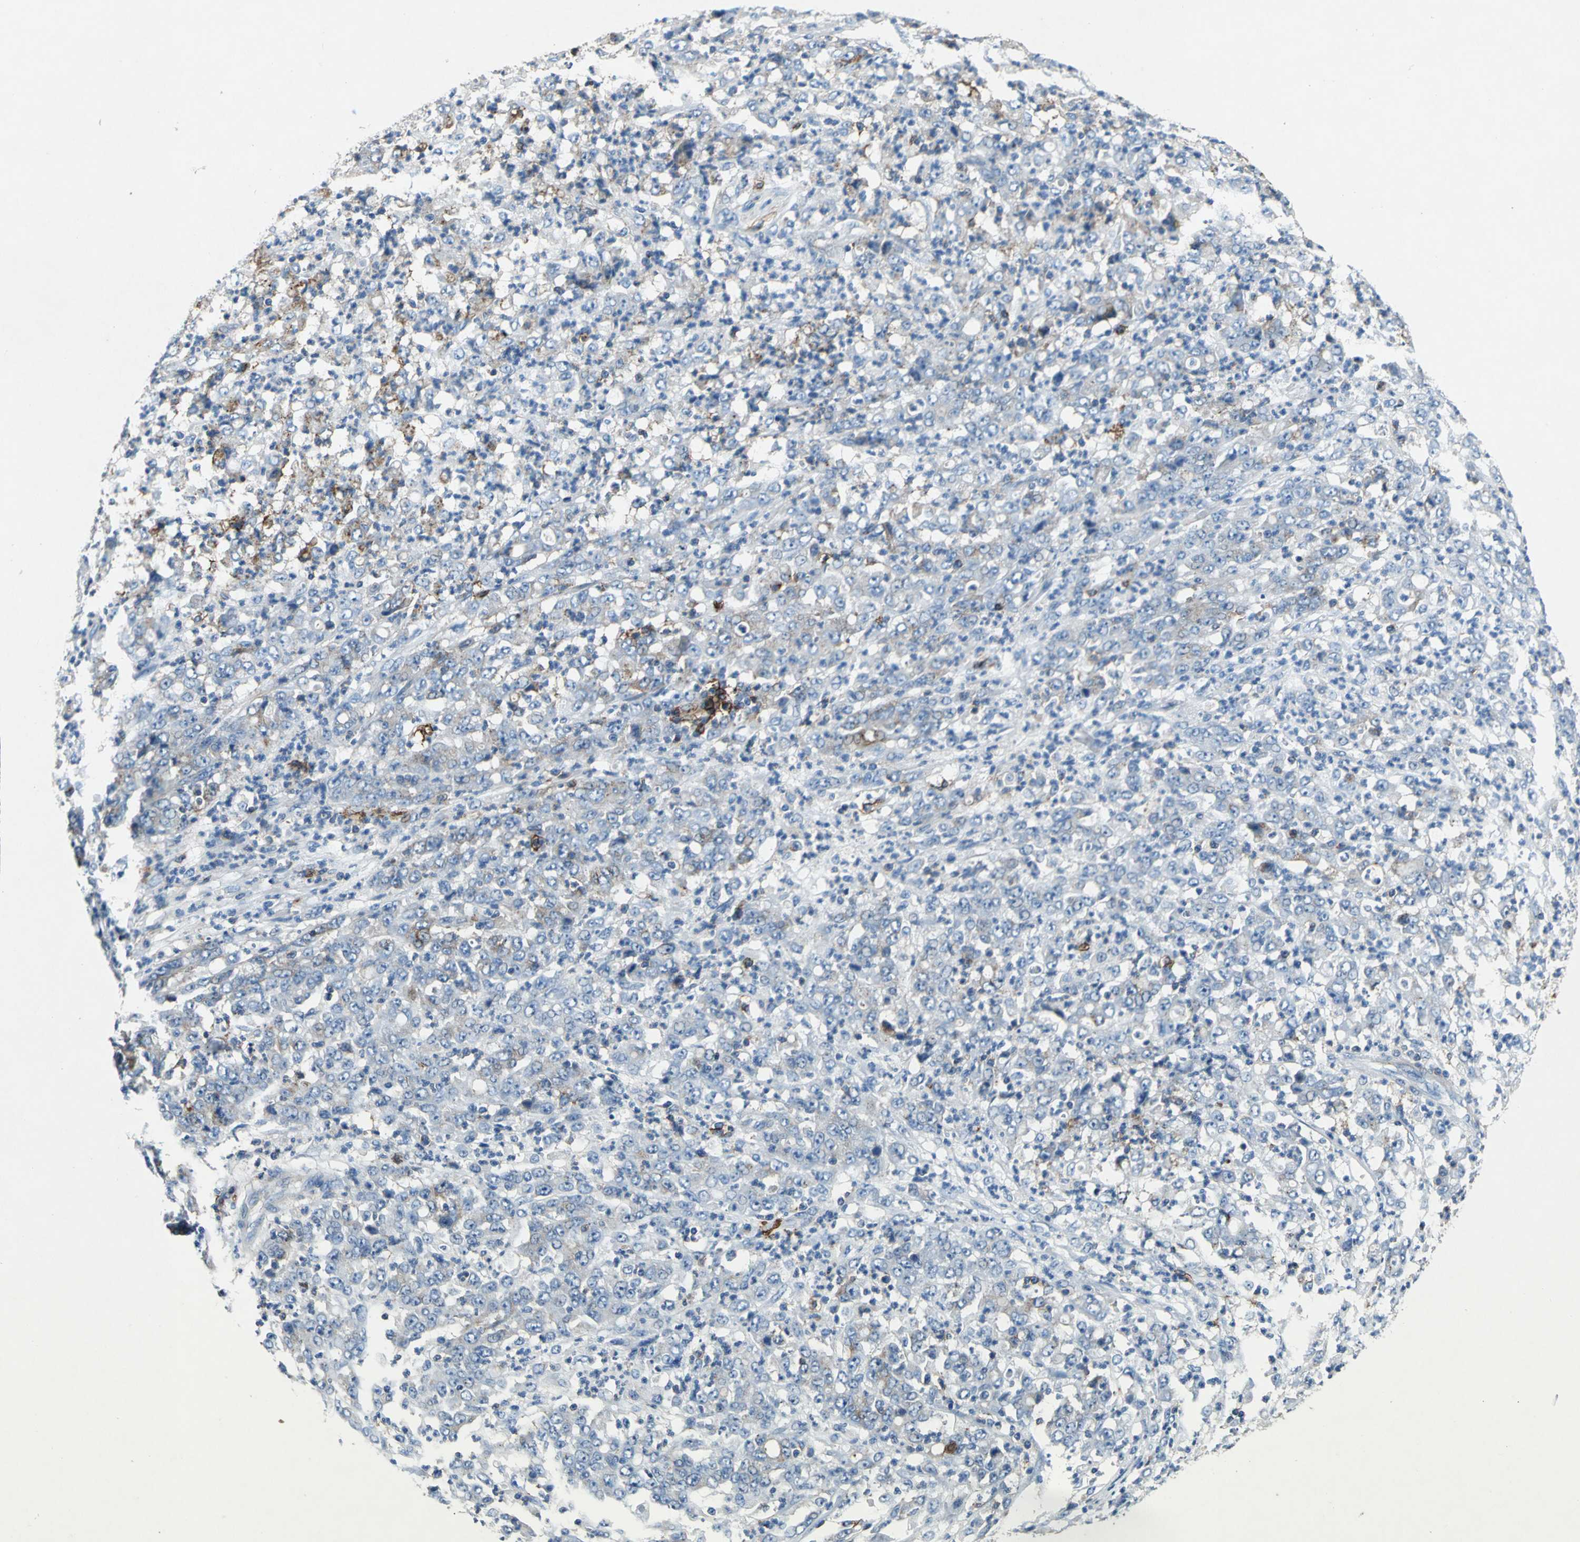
{"staining": {"intensity": "moderate", "quantity": "<25%", "location": "cytoplasmic/membranous"}, "tissue": "stomach cancer", "cell_type": "Tumor cells", "image_type": "cancer", "snomed": [{"axis": "morphology", "description": "Adenocarcinoma, NOS"}, {"axis": "topography", "description": "Stomach, lower"}], "caption": "This is a histology image of immunohistochemistry (IHC) staining of stomach adenocarcinoma, which shows moderate positivity in the cytoplasmic/membranous of tumor cells.", "gene": "RPS13", "patient": {"sex": "female", "age": 71}}